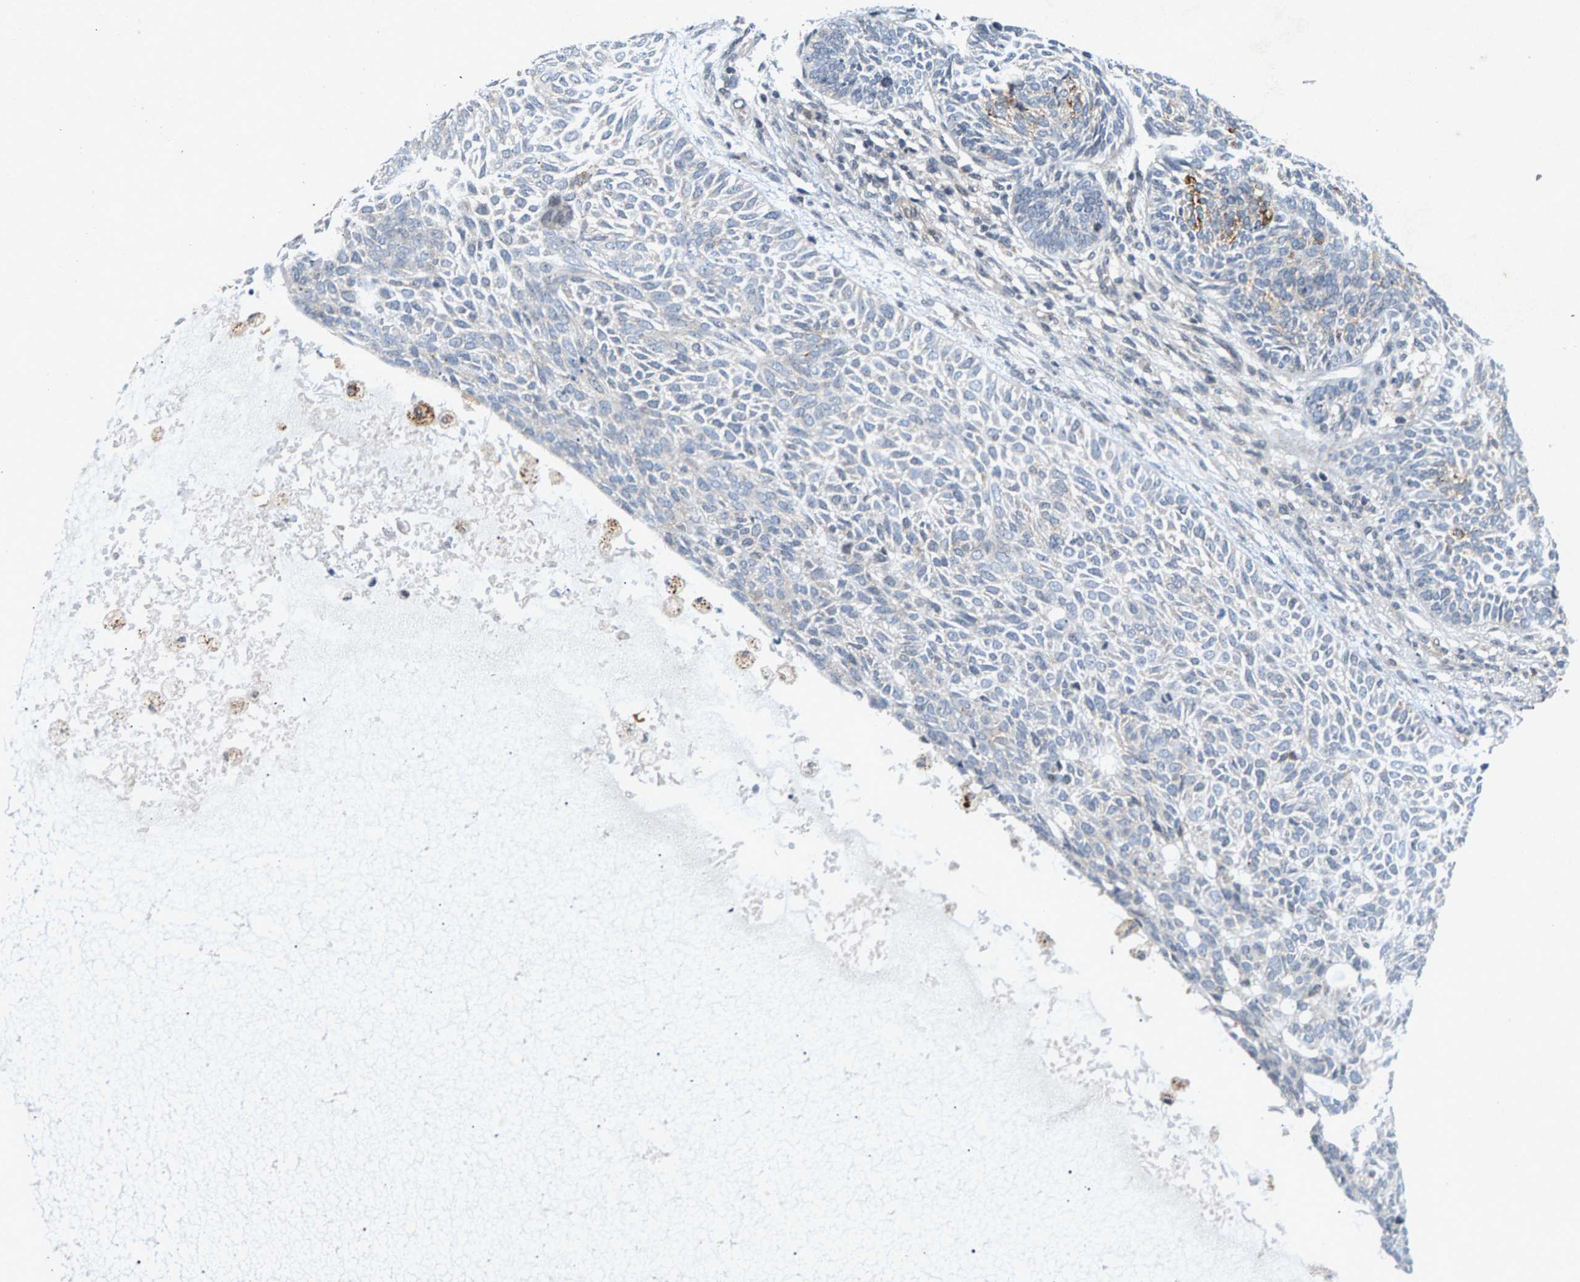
{"staining": {"intensity": "negative", "quantity": "none", "location": "none"}, "tissue": "skin cancer", "cell_type": "Tumor cells", "image_type": "cancer", "snomed": [{"axis": "morphology", "description": "Basal cell carcinoma"}, {"axis": "topography", "description": "Skin"}], "caption": "Tumor cells show no significant protein expression in skin cancer (basal cell carcinoma).", "gene": "ZPR1", "patient": {"sex": "male", "age": 87}}